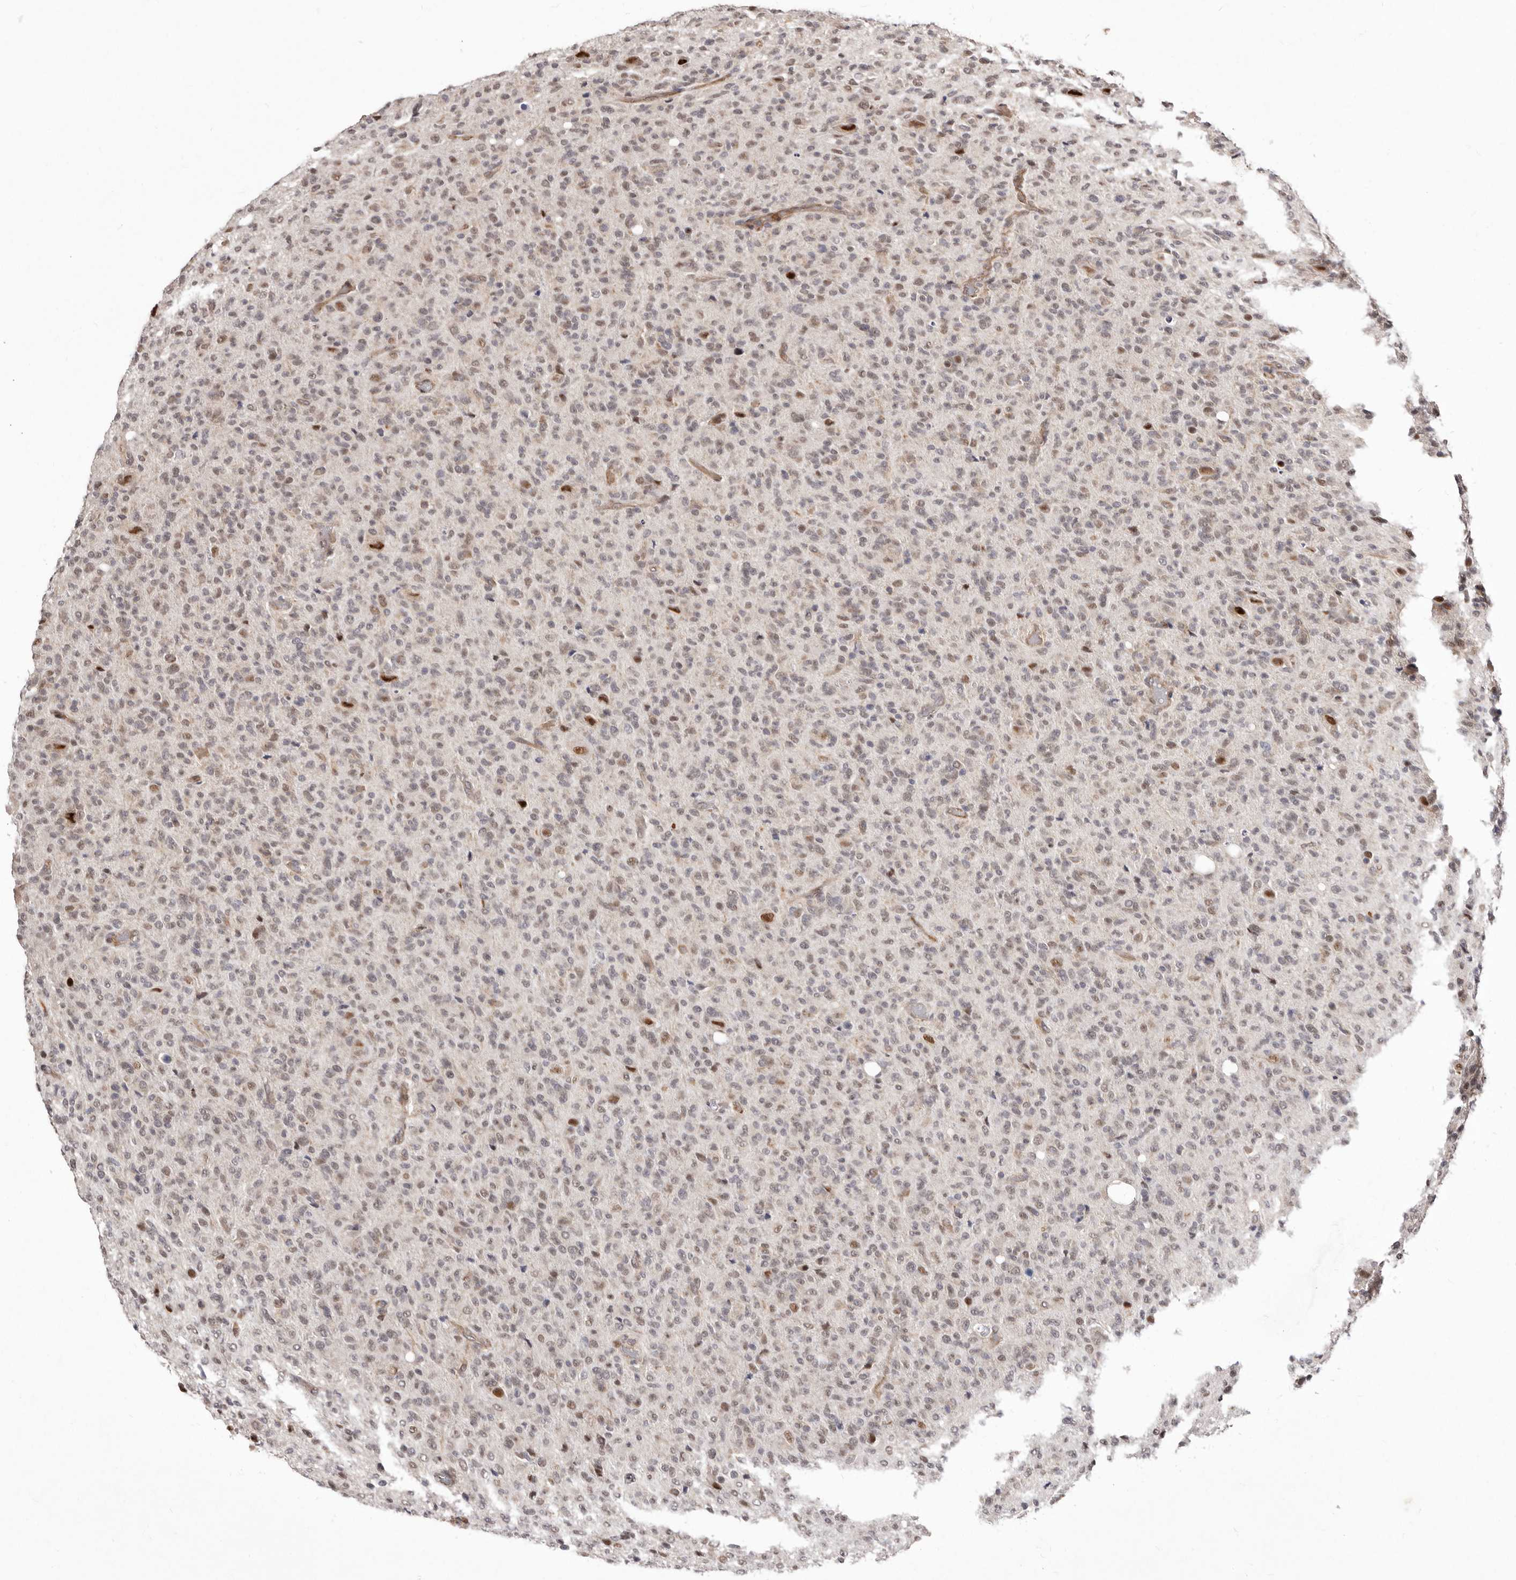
{"staining": {"intensity": "weak", "quantity": ">75%", "location": "nuclear"}, "tissue": "glioma", "cell_type": "Tumor cells", "image_type": "cancer", "snomed": [{"axis": "morphology", "description": "Glioma, malignant, High grade"}, {"axis": "topography", "description": "Brain"}], "caption": "Protein expression analysis of human malignant high-grade glioma reveals weak nuclear positivity in approximately >75% of tumor cells.", "gene": "GLRX3", "patient": {"sex": "female", "age": 57}}